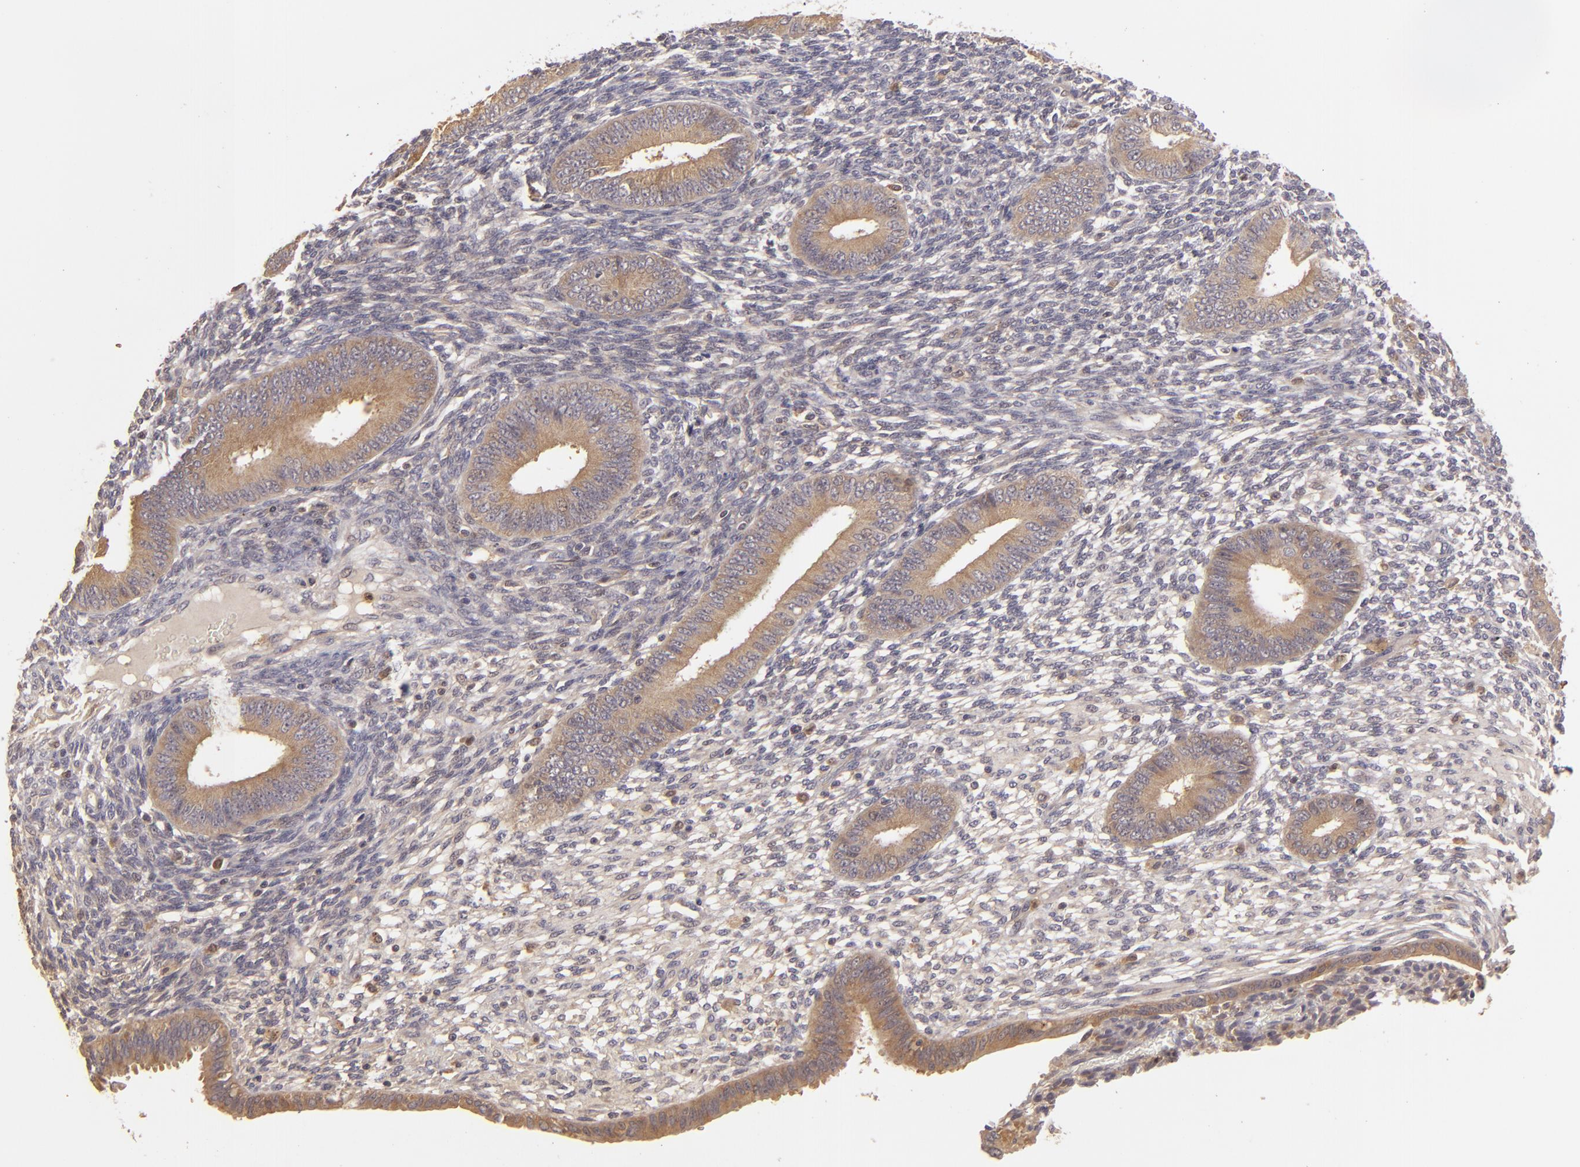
{"staining": {"intensity": "weak", "quantity": "<25%", "location": "cytoplasmic/membranous"}, "tissue": "endometrium", "cell_type": "Cells in endometrial stroma", "image_type": "normal", "snomed": [{"axis": "morphology", "description": "Normal tissue, NOS"}, {"axis": "topography", "description": "Endometrium"}], "caption": "Immunohistochemistry micrograph of unremarkable endometrium: endometrium stained with DAB (3,3'-diaminobenzidine) demonstrates no significant protein staining in cells in endometrial stroma.", "gene": "PRKCD", "patient": {"sex": "female", "age": 42}}